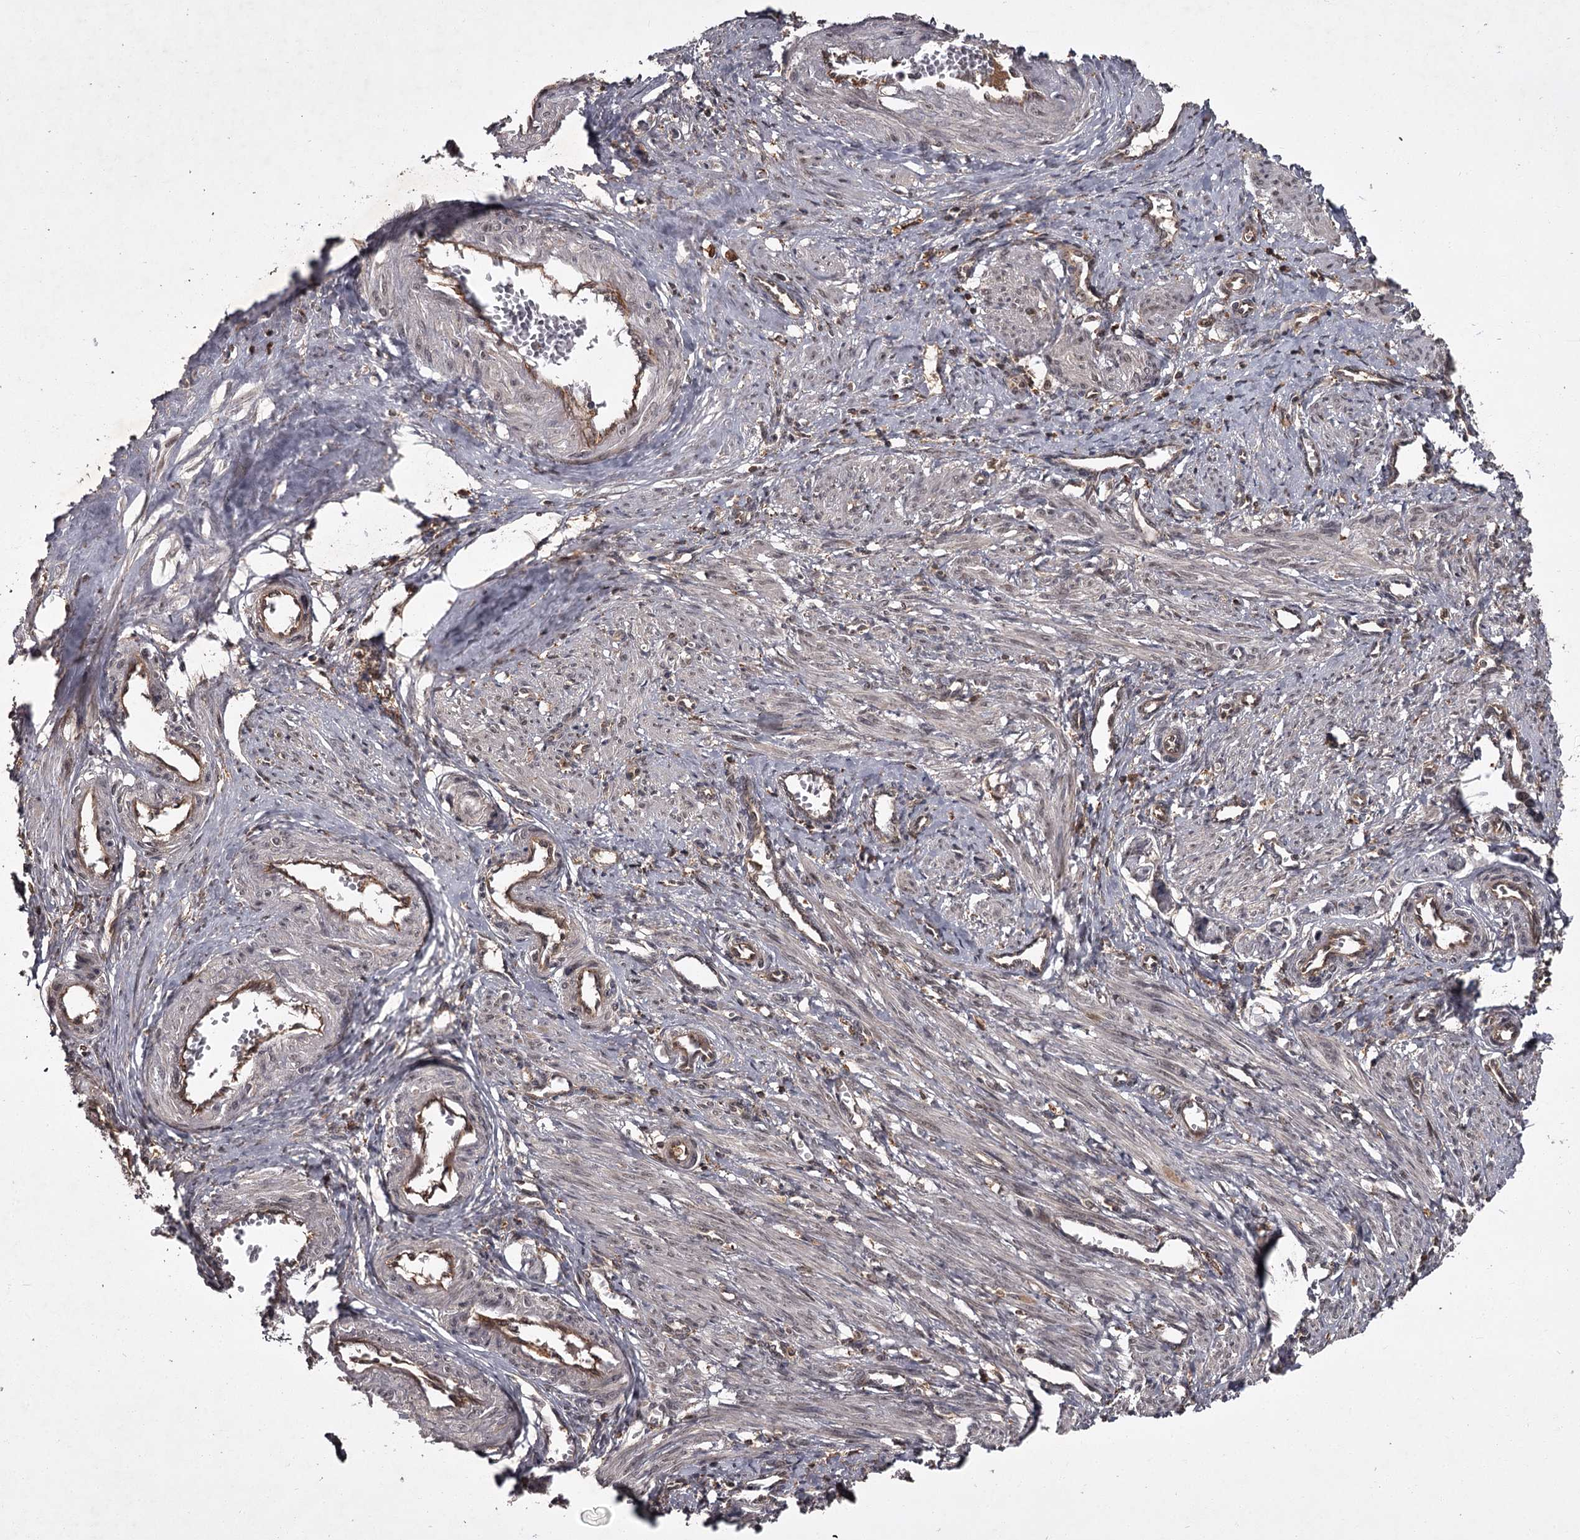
{"staining": {"intensity": "weak", "quantity": "25%-75%", "location": "cytoplasmic/membranous,nuclear"}, "tissue": "smooth muscle", "cell_type": "Smooth muscle cells", "image_type": "normal", "snomed": [{"axis": "morphology", "description": "Normal tissue, NOS"}, {"axis": "topography", "description": "Endometrium"}], "caption": "Immunohistochemical staining of unremarkable smooth muscle reveals low levels of weak cytoplasmic/membranous,nuclear positivity in approximately 25%-75% of smooth muscle cells.", "gene": "TBC1D23", "patient": {"sex": "female", "age": 33}}